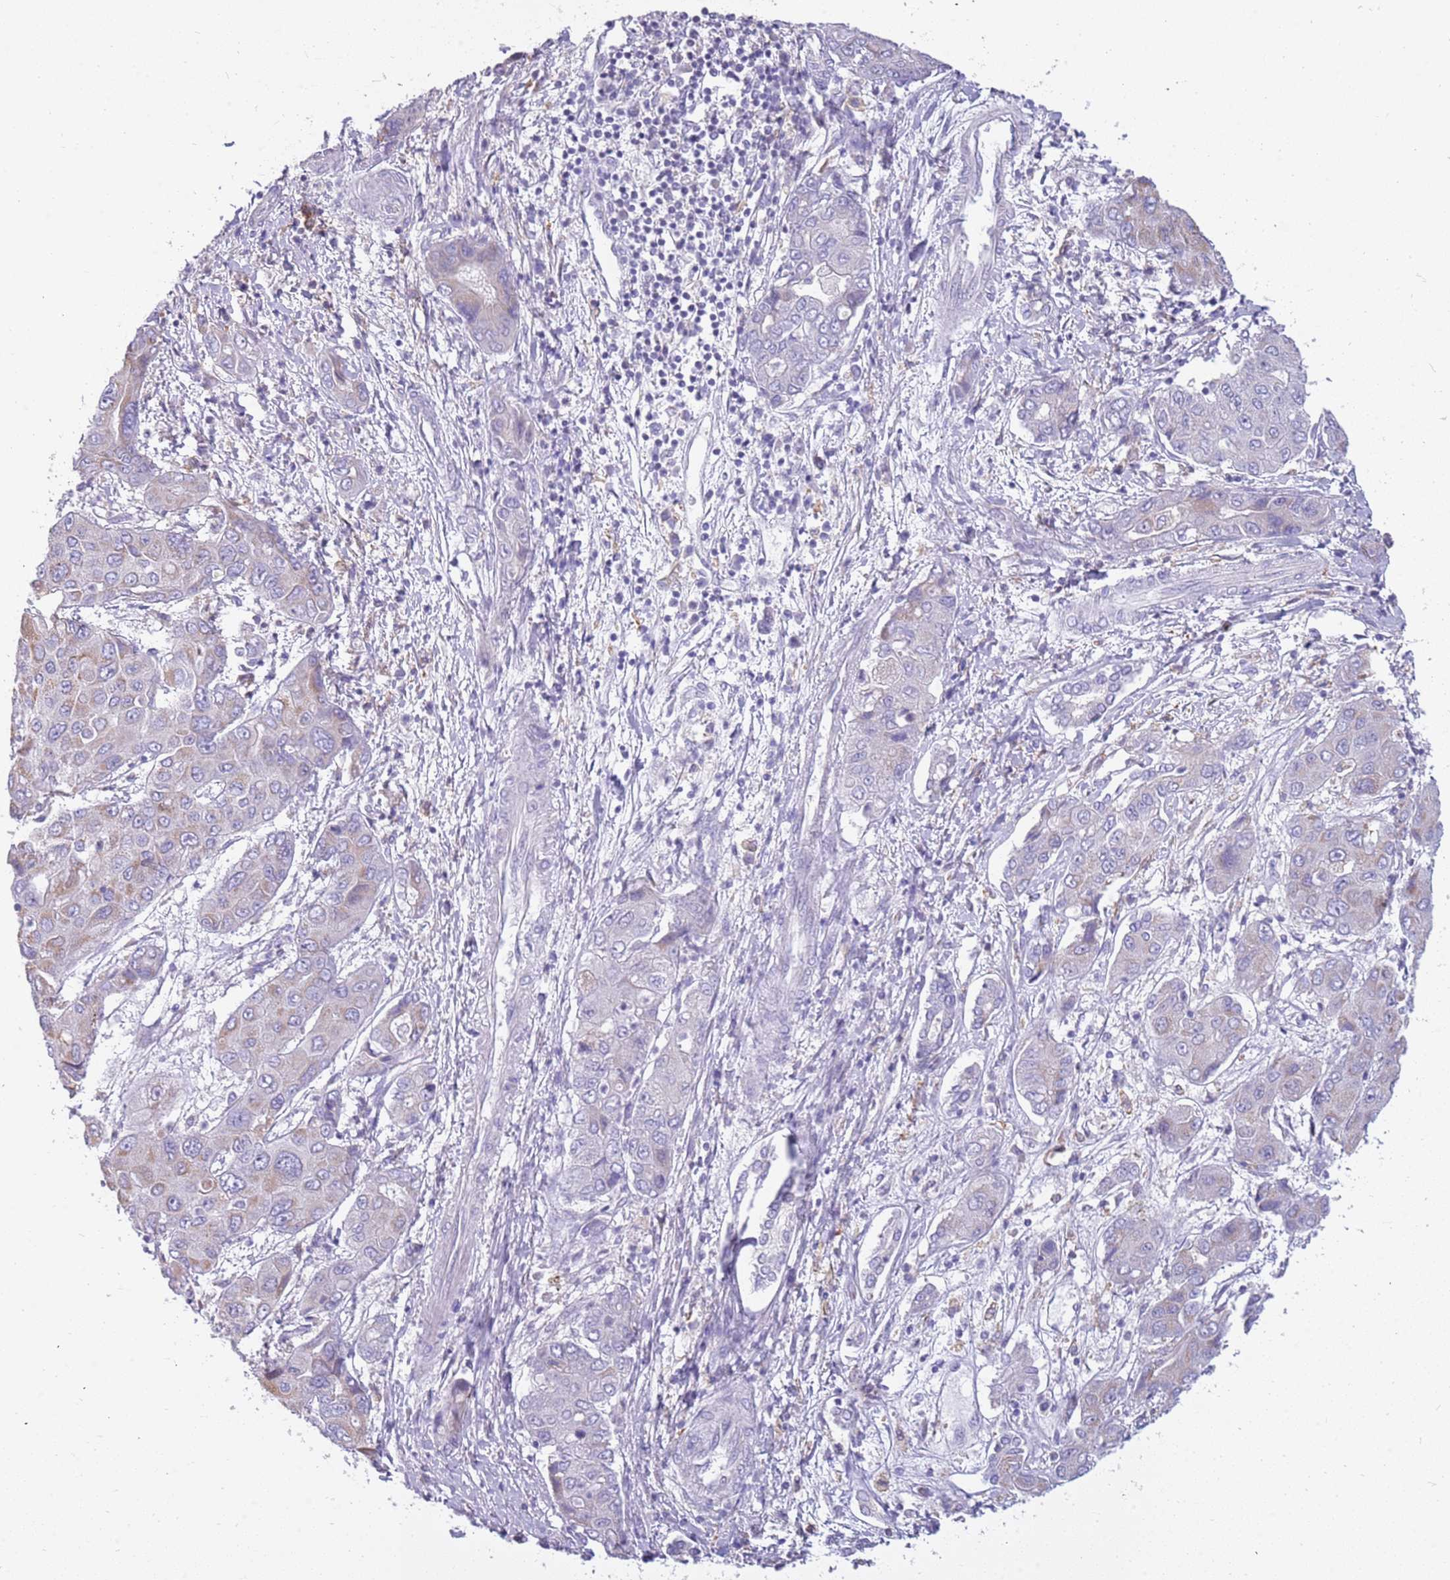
{"staining": {"intensity": "weak", "quantity": "<25%", "location": "cytoplasmic/membranous"}, "tissue": "liver cancer", "cell_type": "Tumor cells", "image_type": "cancer", "snomed": [{"axis": "morphology", "description": "Cholangiocarcinoma"}, {"axis": "topography", "description": "Liver"}], "caption": "DAB immunohistochemical staining of cholangiocarcinoma (liver) exhibits no significant staining in tumor cells.", "gene": "RHCG", "patient": {"sex": "male", "age": 67}}